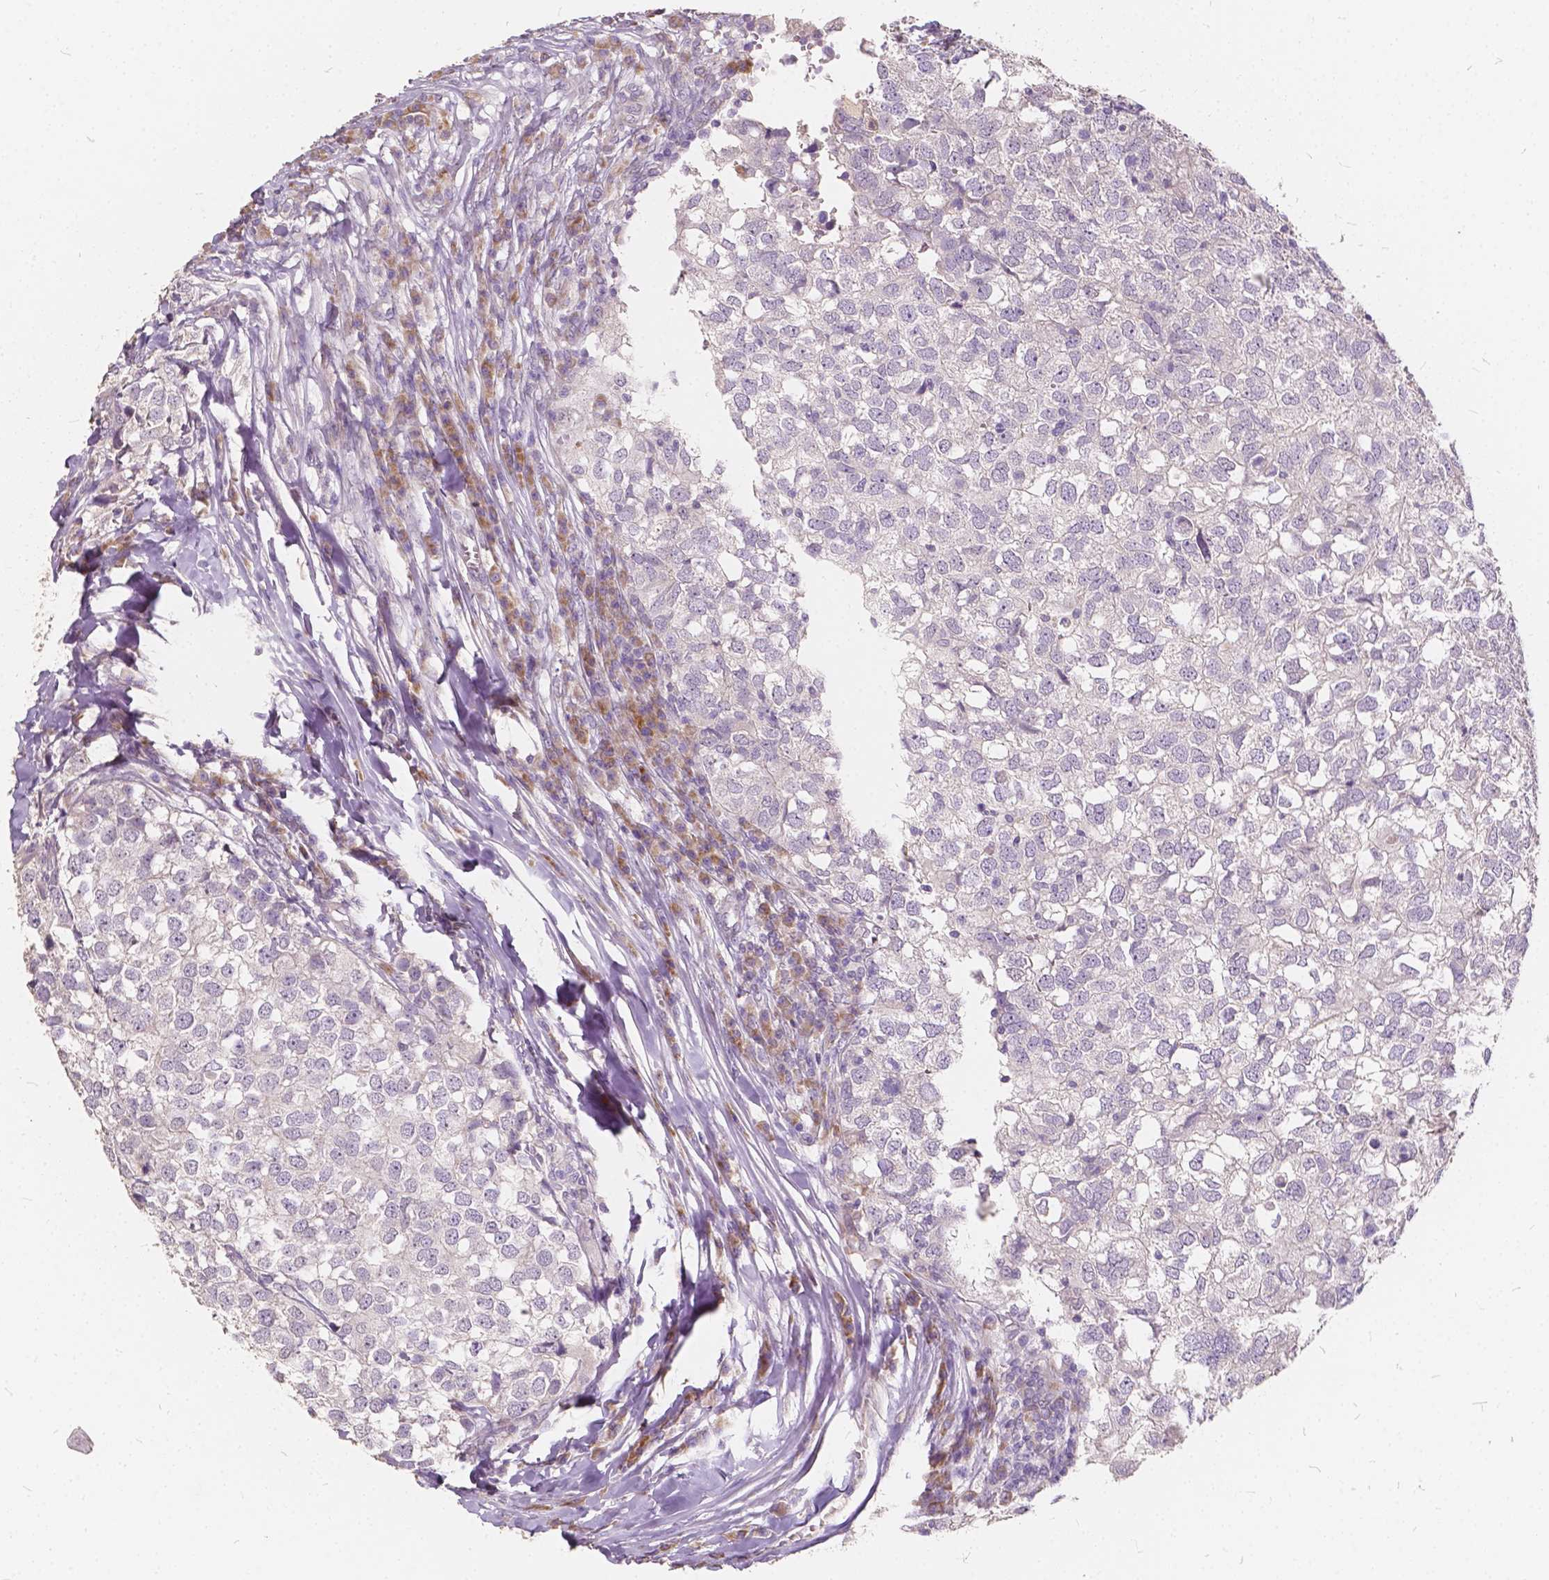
{"staining": {"intensity": "negative", "quantity": "none", "location": "none"}, "tissue": "breast cancer", "cell_type": "Tumor cells", "image_type": "cancer", "snomed": [{"axis": "morphology", "description": "Duct carcinoma"}, {"axis": "topography", "description": "Breast"}], "caption": "Tumor cells are negative for brown protein staining in infiltrating ductal carcinoma (breast). Nuclei are stained in blue.", "gene": "SLC7A8", "patient": {"sex": "female", "age": 30}}